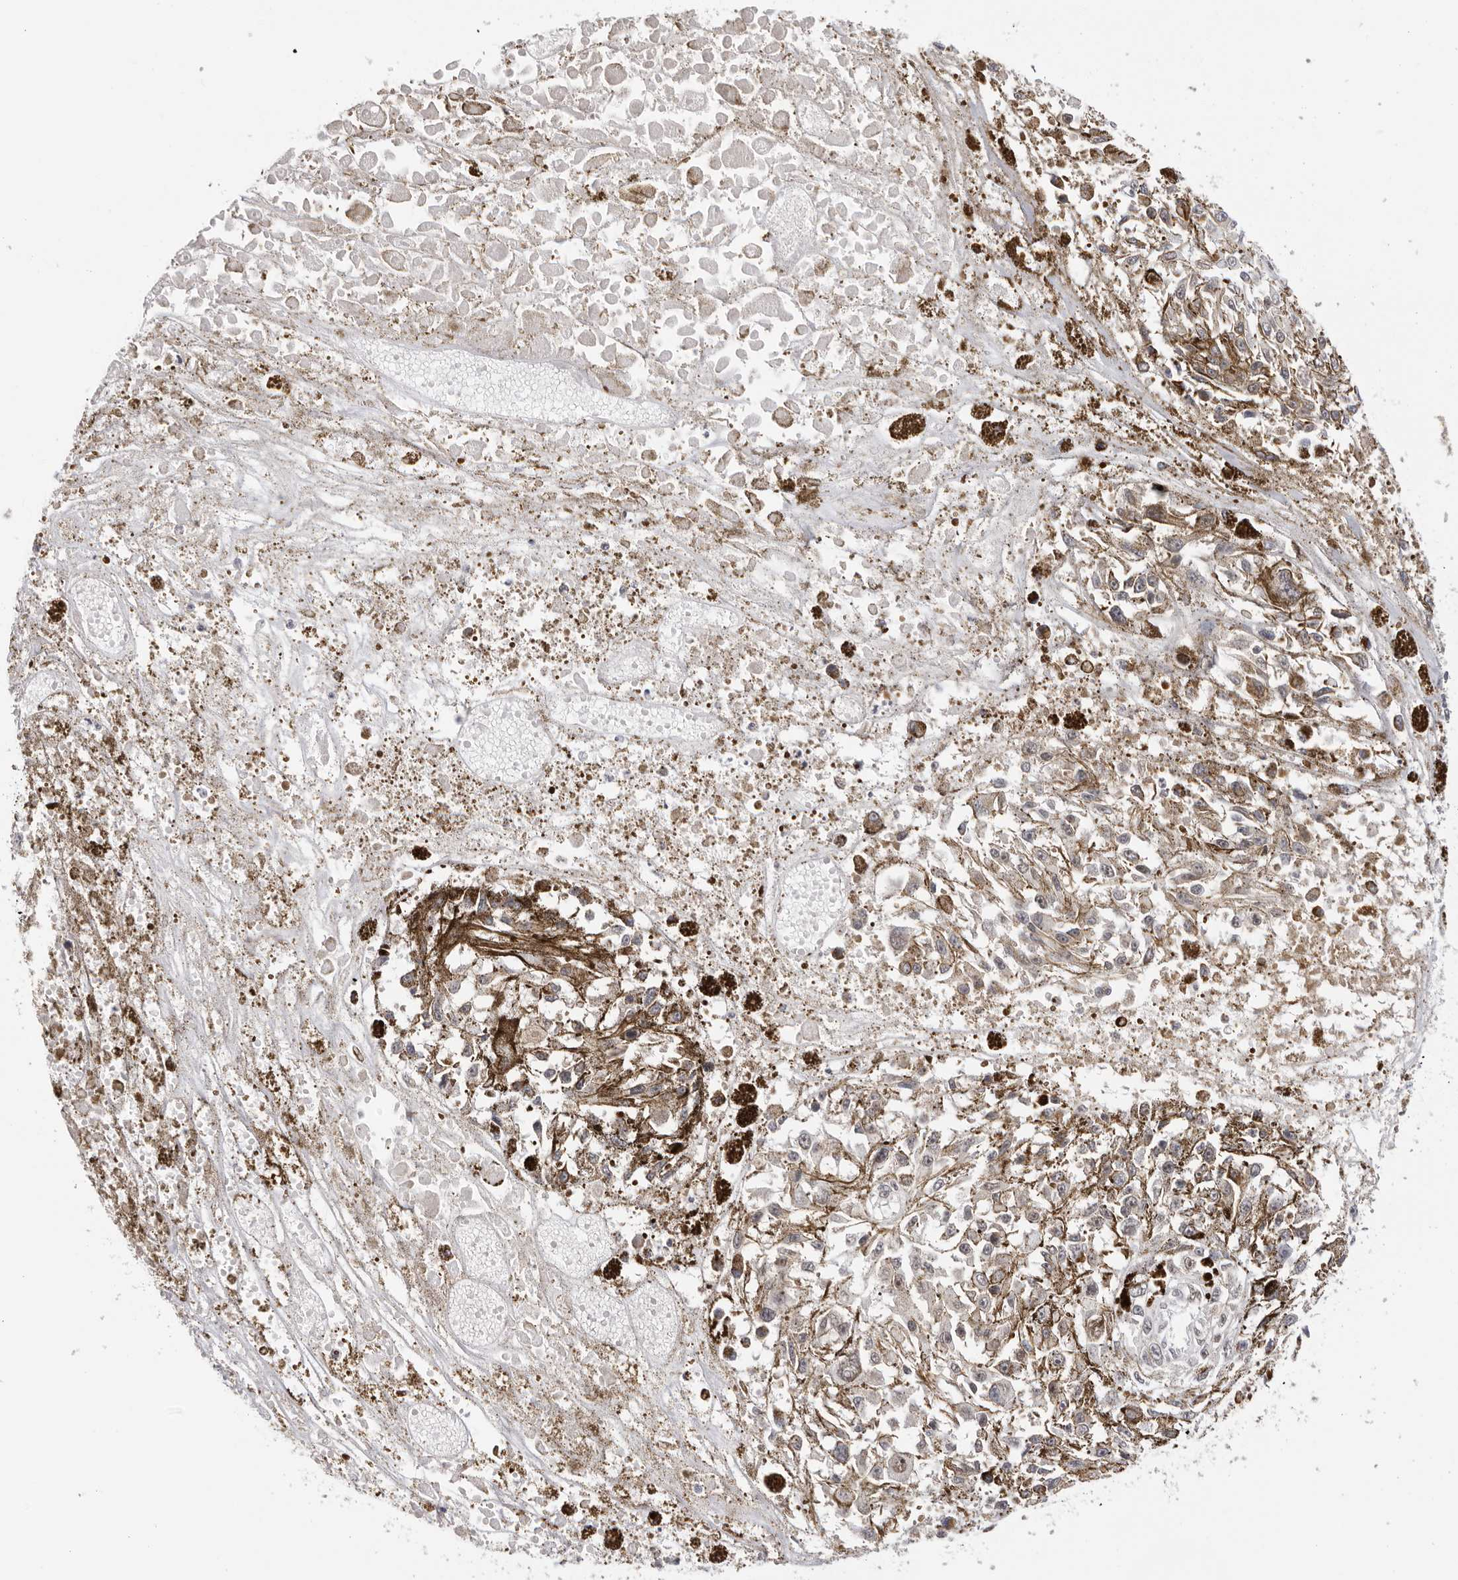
{"staining": {"intensity": "negative", "quantity": "none", "location": "none"}, "tissue": "melanoma", "cell_type": "Tumor cells", "image_type": "cancer", "snomed": [{"axis": "morphology", "description": "Malignant melanoma, Metastatic site"}, {"axis": "topography", "description": "Lymph node"}], "caption": "Tumor cells are negative for brown protein staining in melanoma.", "gene": "WDR77", "patient": {"sex": "male", "age": 59}}